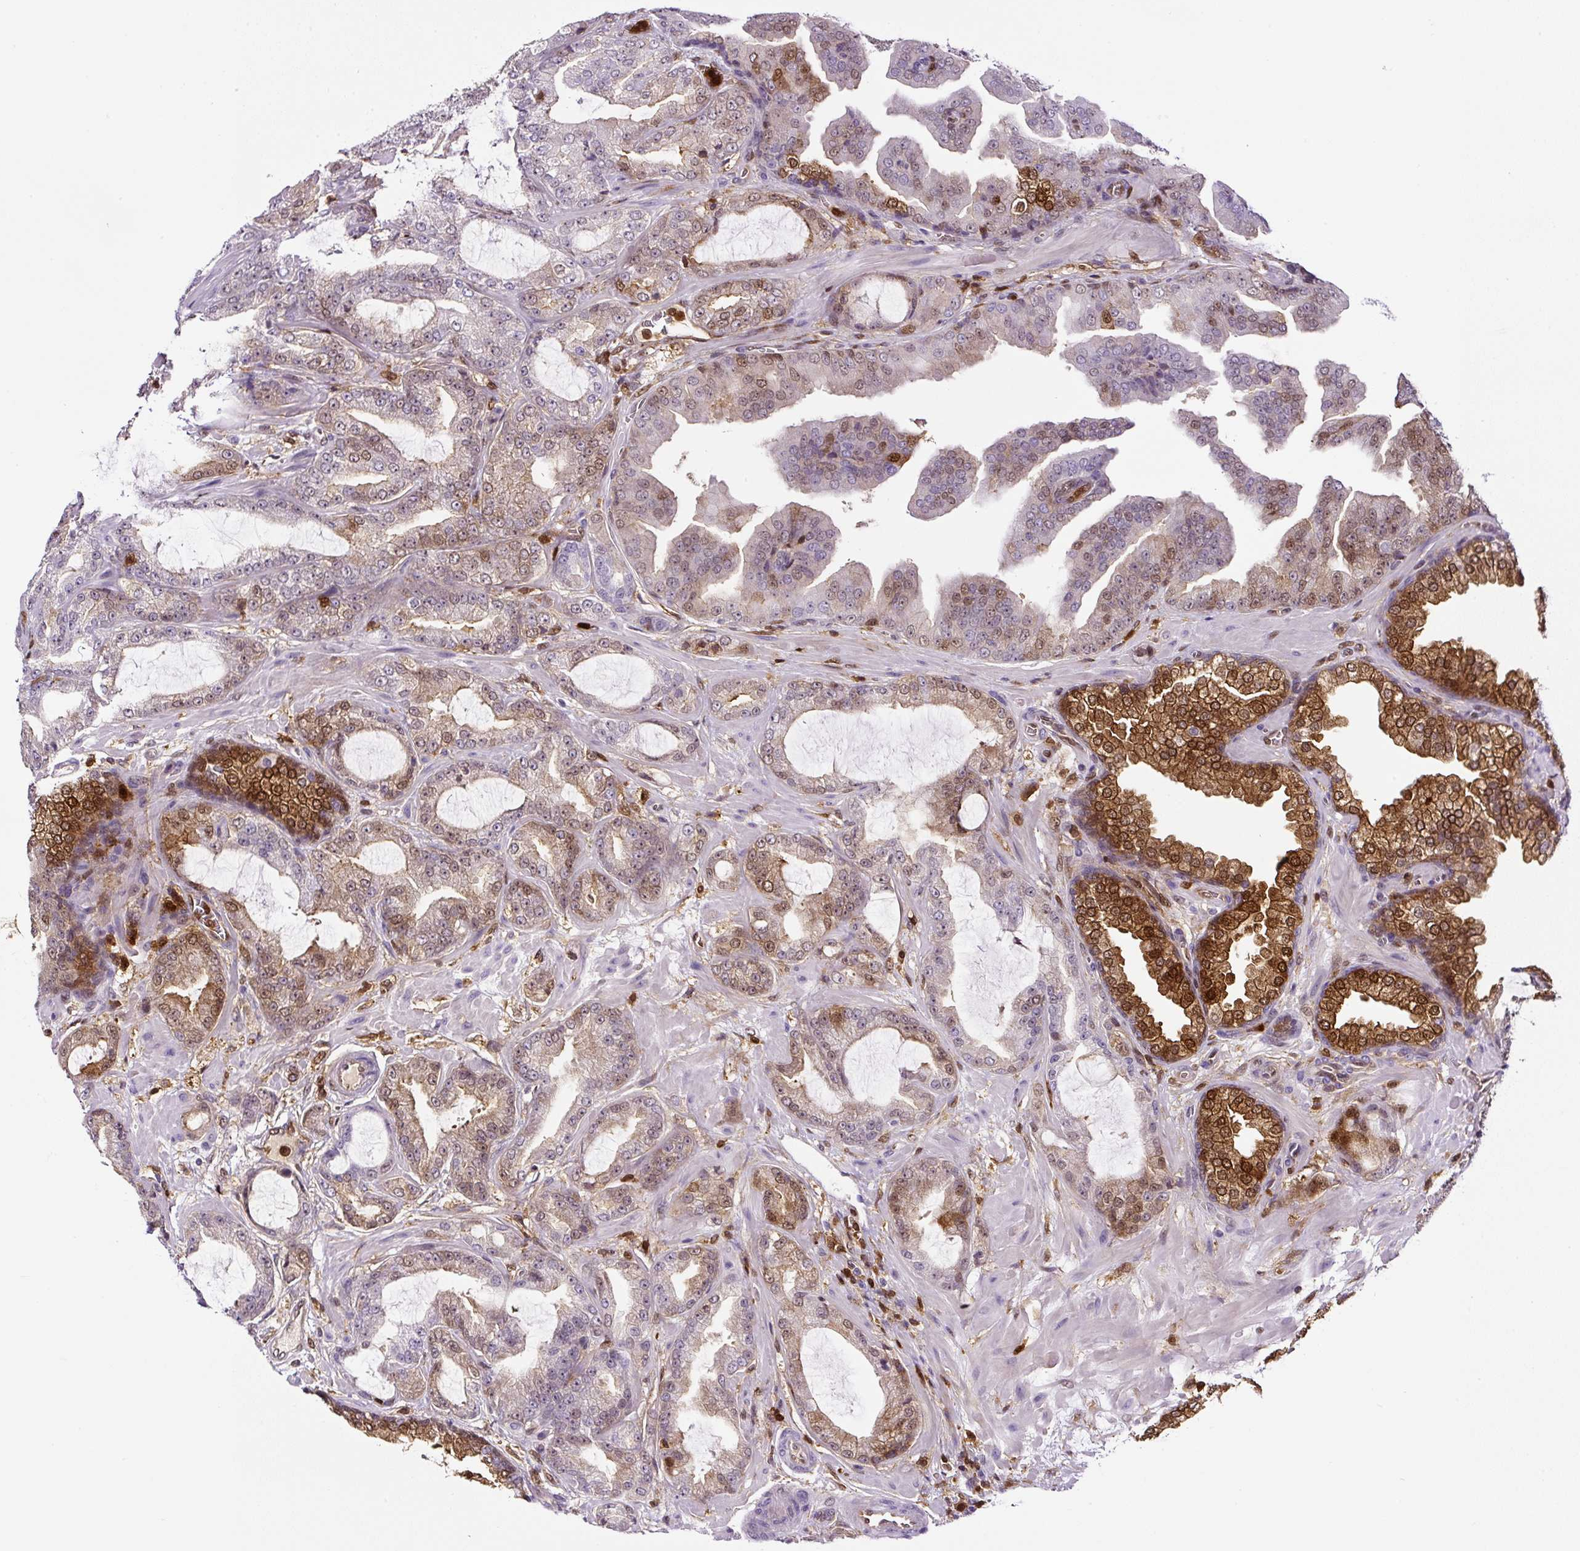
{"staining": {"intensity": "weak", "quantity": "<25%", "location": "cytoplasmic/membranous,nuclear"}, "tissue": "prostate cancer", "cell_type": "Tumor cells", "image_type": "cancer", "snomed": [{"axis": "morphology", "description": "Adenocarcinoma, High grade"}, {"axis": "topography", "description": "Prostate"}], "caption": "Protein analysis of prostate cancer (adenocarcinoma (high-grade)) demonstrates no significant staining in tumor cells.", "gene": "ANXA1", "patient": {"sex": "male", "age": 68}}